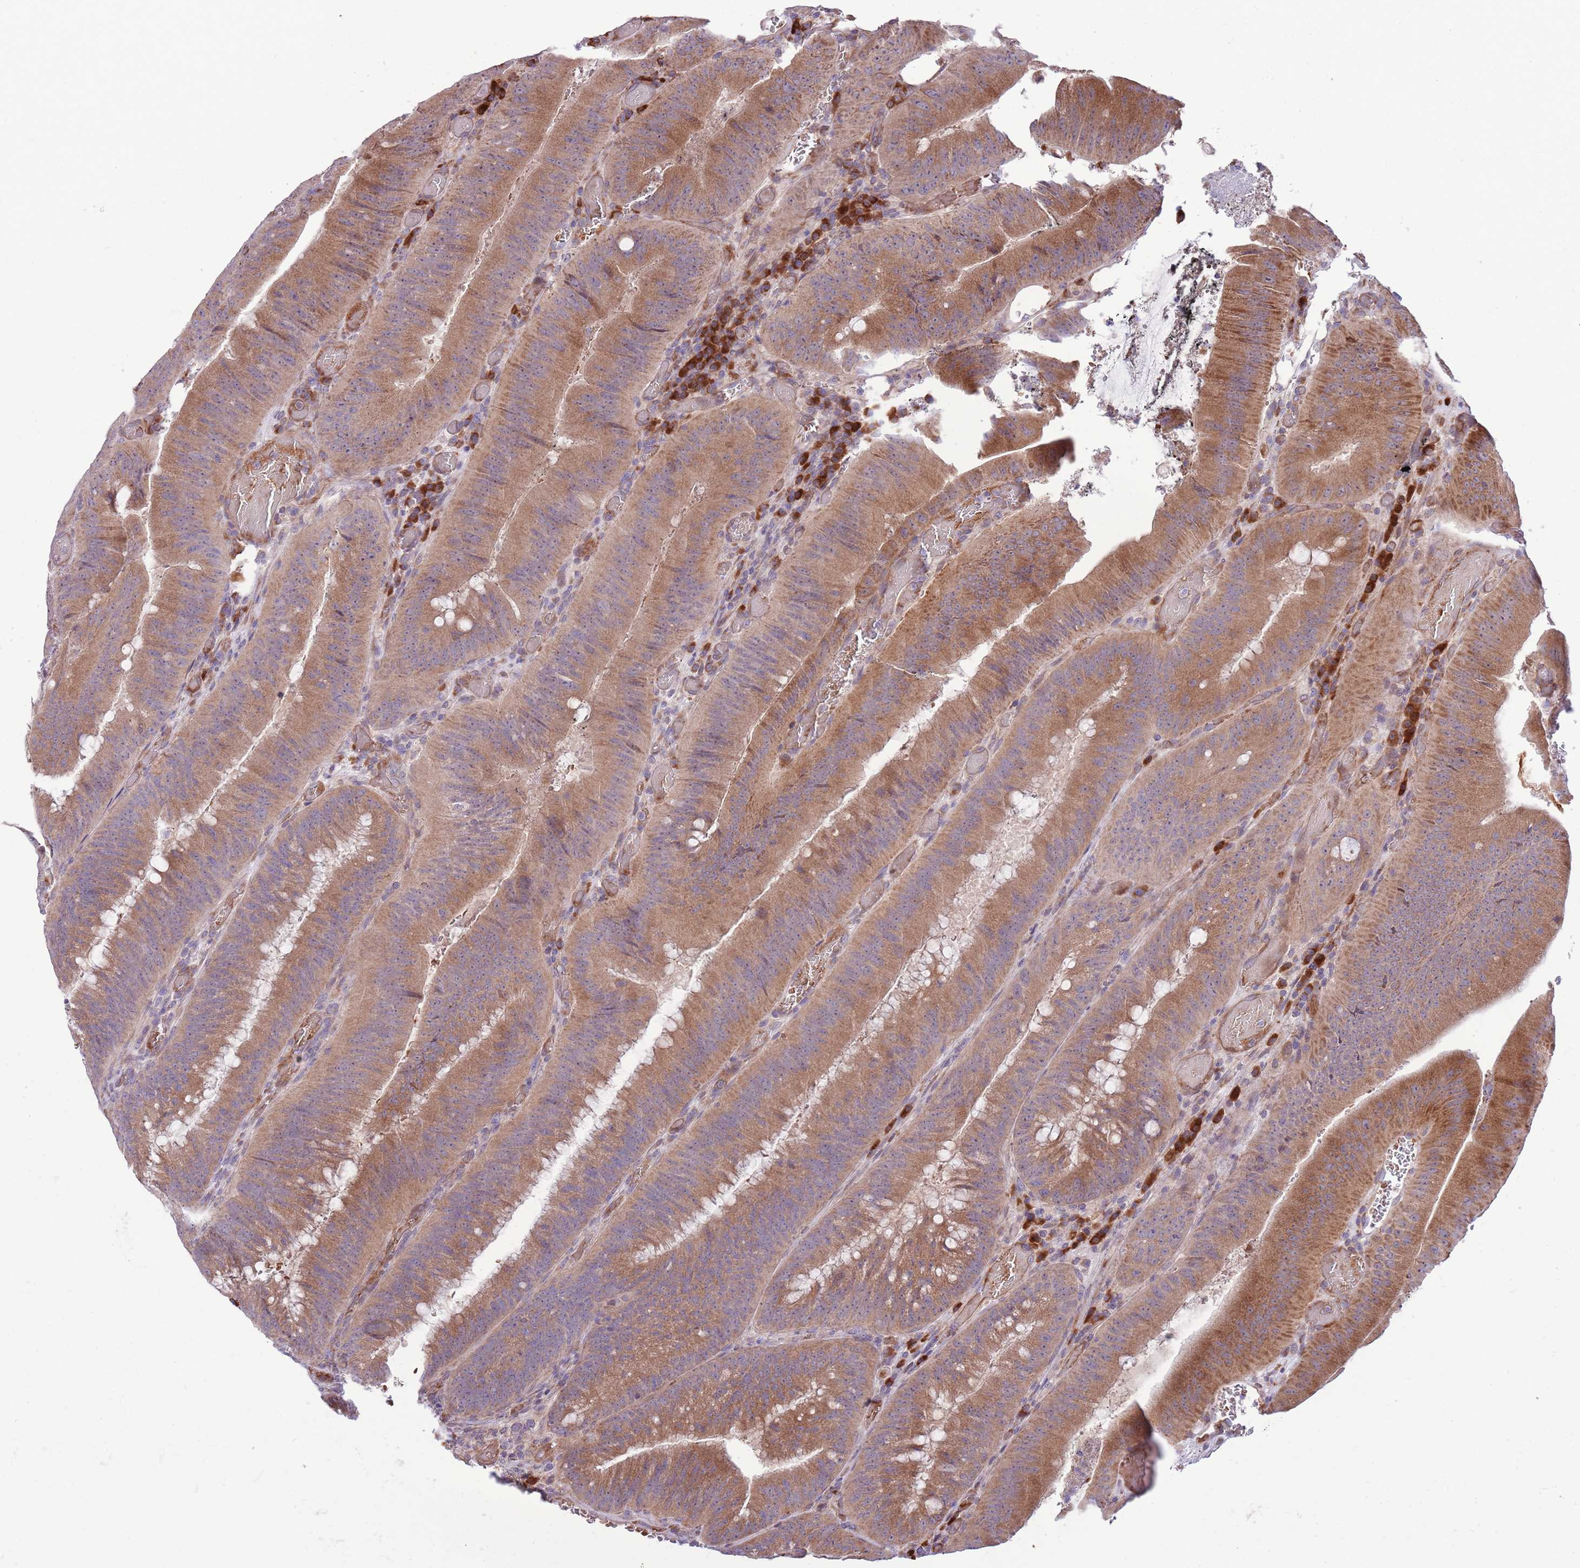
{"staining": {"intensity": "moderate", "quantity": ">75%", "location": "cytoplasmic/membranous"}, "tissue": "colorectal cancer", "cell_type": "Tumor cells", "image_type": "cancer", "snomed": [{"axis": "morphology", "description": "Adenocarcinoma, NOS"}, {"axis": "topography", "description": "Colon"}], "caption": "Colorectal adenocarcinoma stained with a brown dye exhibits moderate cytoplasmic/membranous positive expression in approximately >75% of tumor cells.", "gene": "DAND5", "patient": {"sex": "female", "age": 43}}